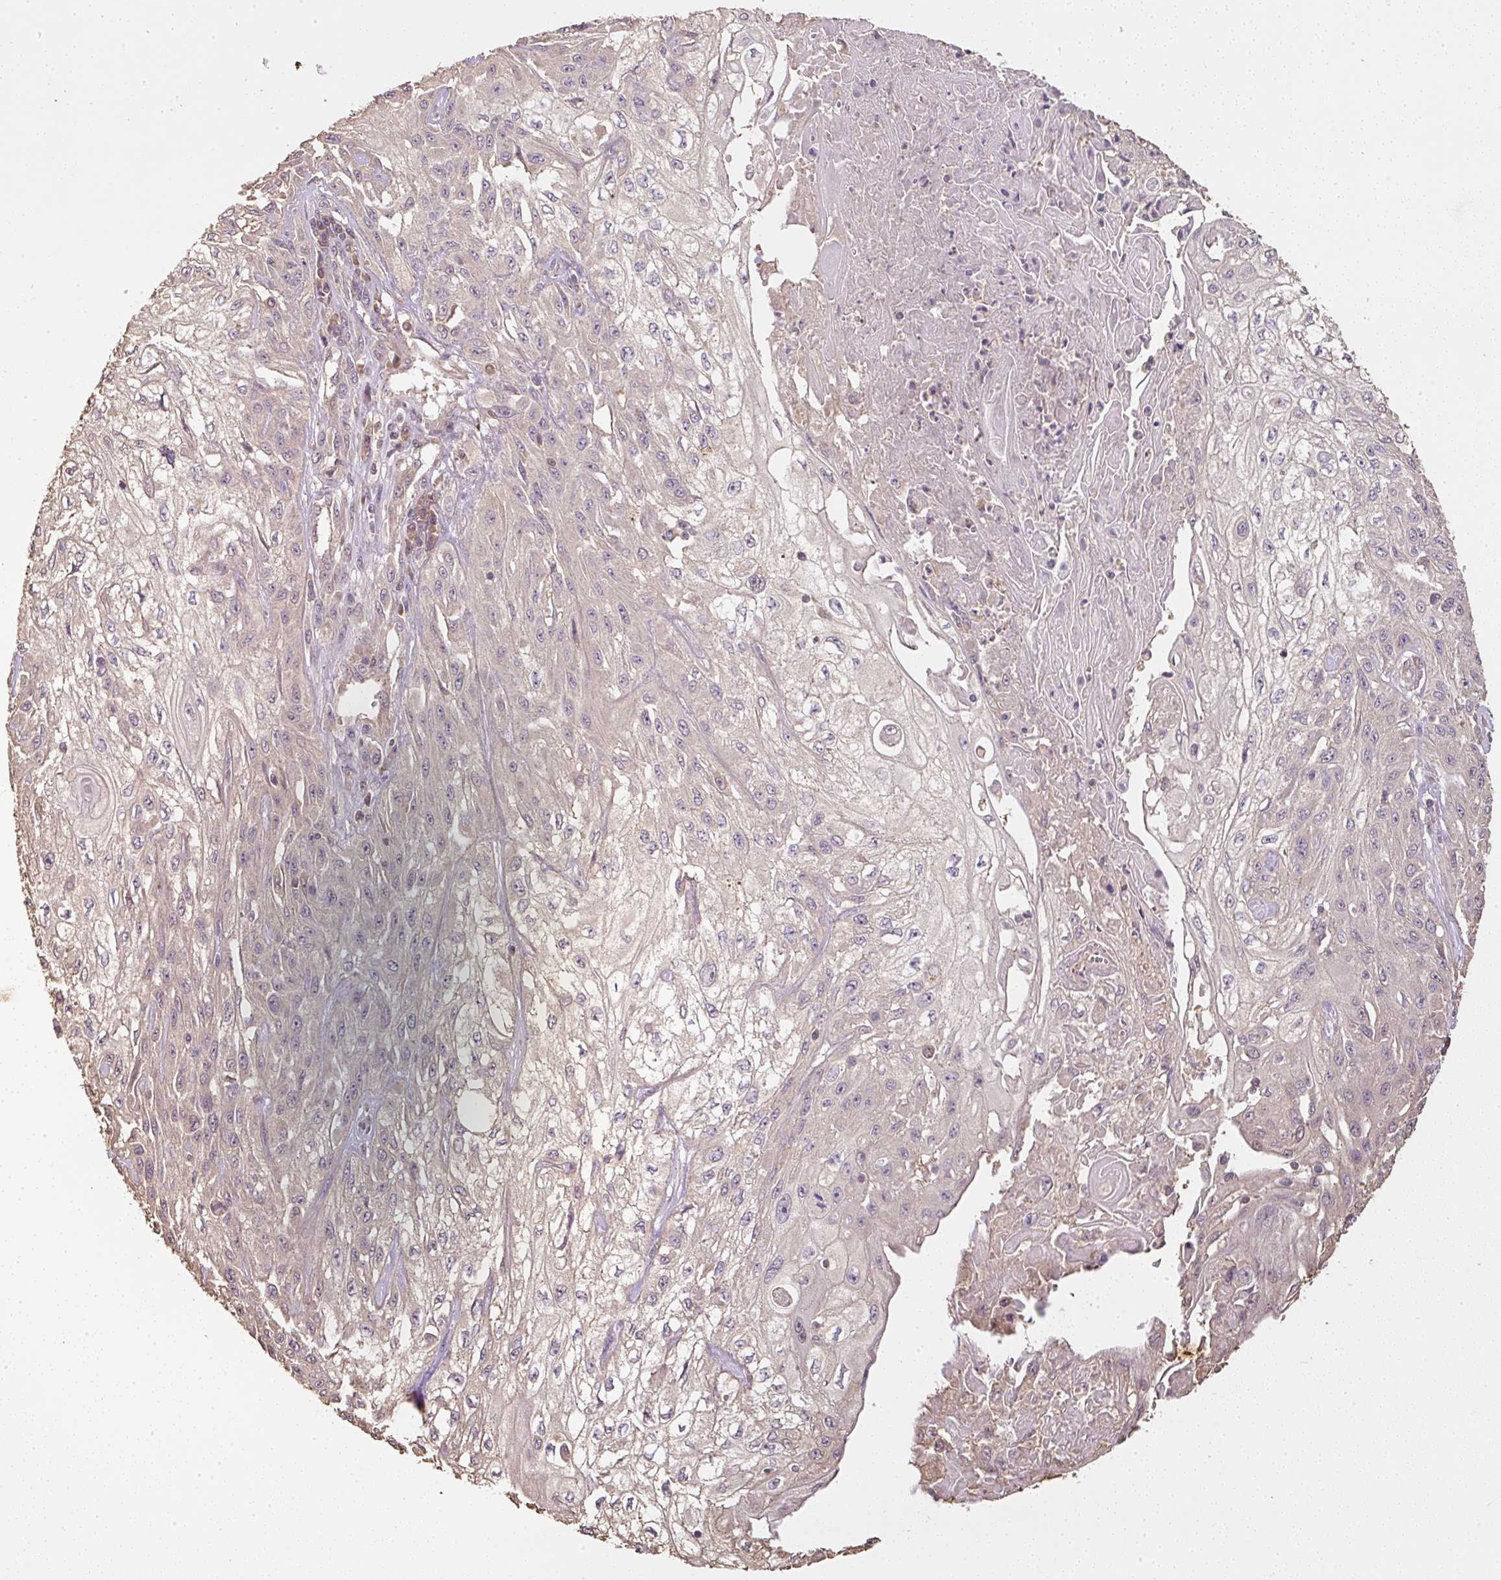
{"staining": {"intensity": "weak", "quantity": "<25%", "location": "nuclear"}, "tissue": "skin cancer", "cell_type": "Tumor cells", "image_type": "cancer", "snomed": [{"axis": "morphology", "description": "Squamous cell carcinoma, NOS"}, {"axis": "morphology", "description": "Squamous cell carcinoma, metastatic, NOS"}, {"axis": "topography", "description": "Skin"}, {"axis": "topography", "description": "Lymph node"}], "caption": "A micrograph of human skin metastatic squamous cell carcinoma is negative for staining in tumor cells.", "gene": "TMEM170B", "patient": {"sex": "male", "age": 75}}